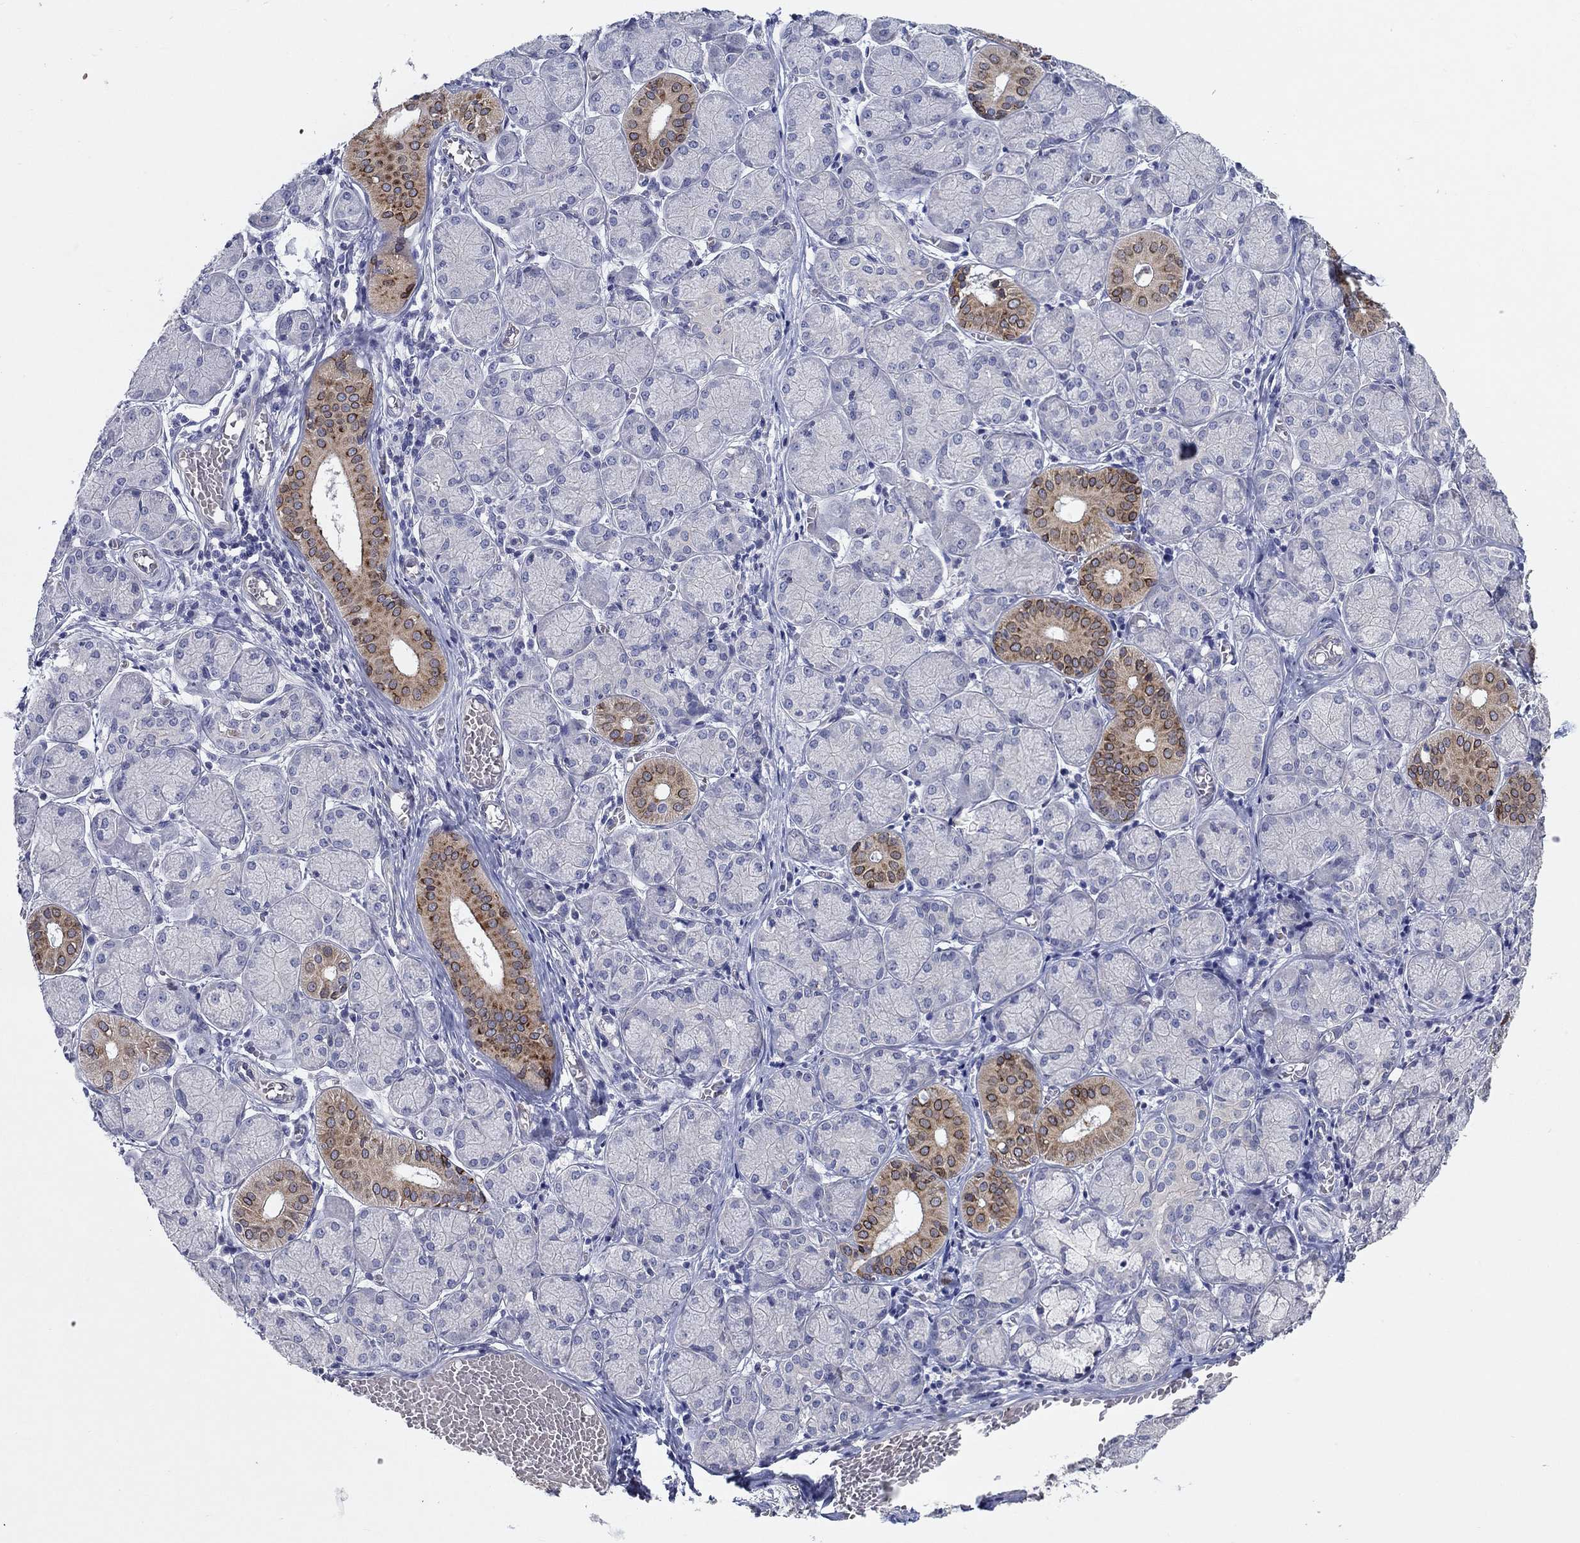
{"staining": {"intensity": "moderate", "quantity": ">75%", "location": "cytoplasmic/membranous"}, "tissue": "salivary gland", "cell_type": "Glandular cells", "image_type": "normal", "snomed": [{"axis": "morphology", "description": "Normal tissue, NOS"}, {"axis": "topography", "description": "Salivary gland"}, {"axis": "topography", "description": "Peripheral nerve tissue"}], "caption": "High-magnification brightfield microscopy of normal salivary gland stained with DAB (brown) and counterstained with hematoxylin (blue). glandular cells exhibit moderate cytoplasmic/membranous staining is appreciated in about>75% of cells.", "gene": "ERMP1", "patient": {"sex": "female", "age": 24}}